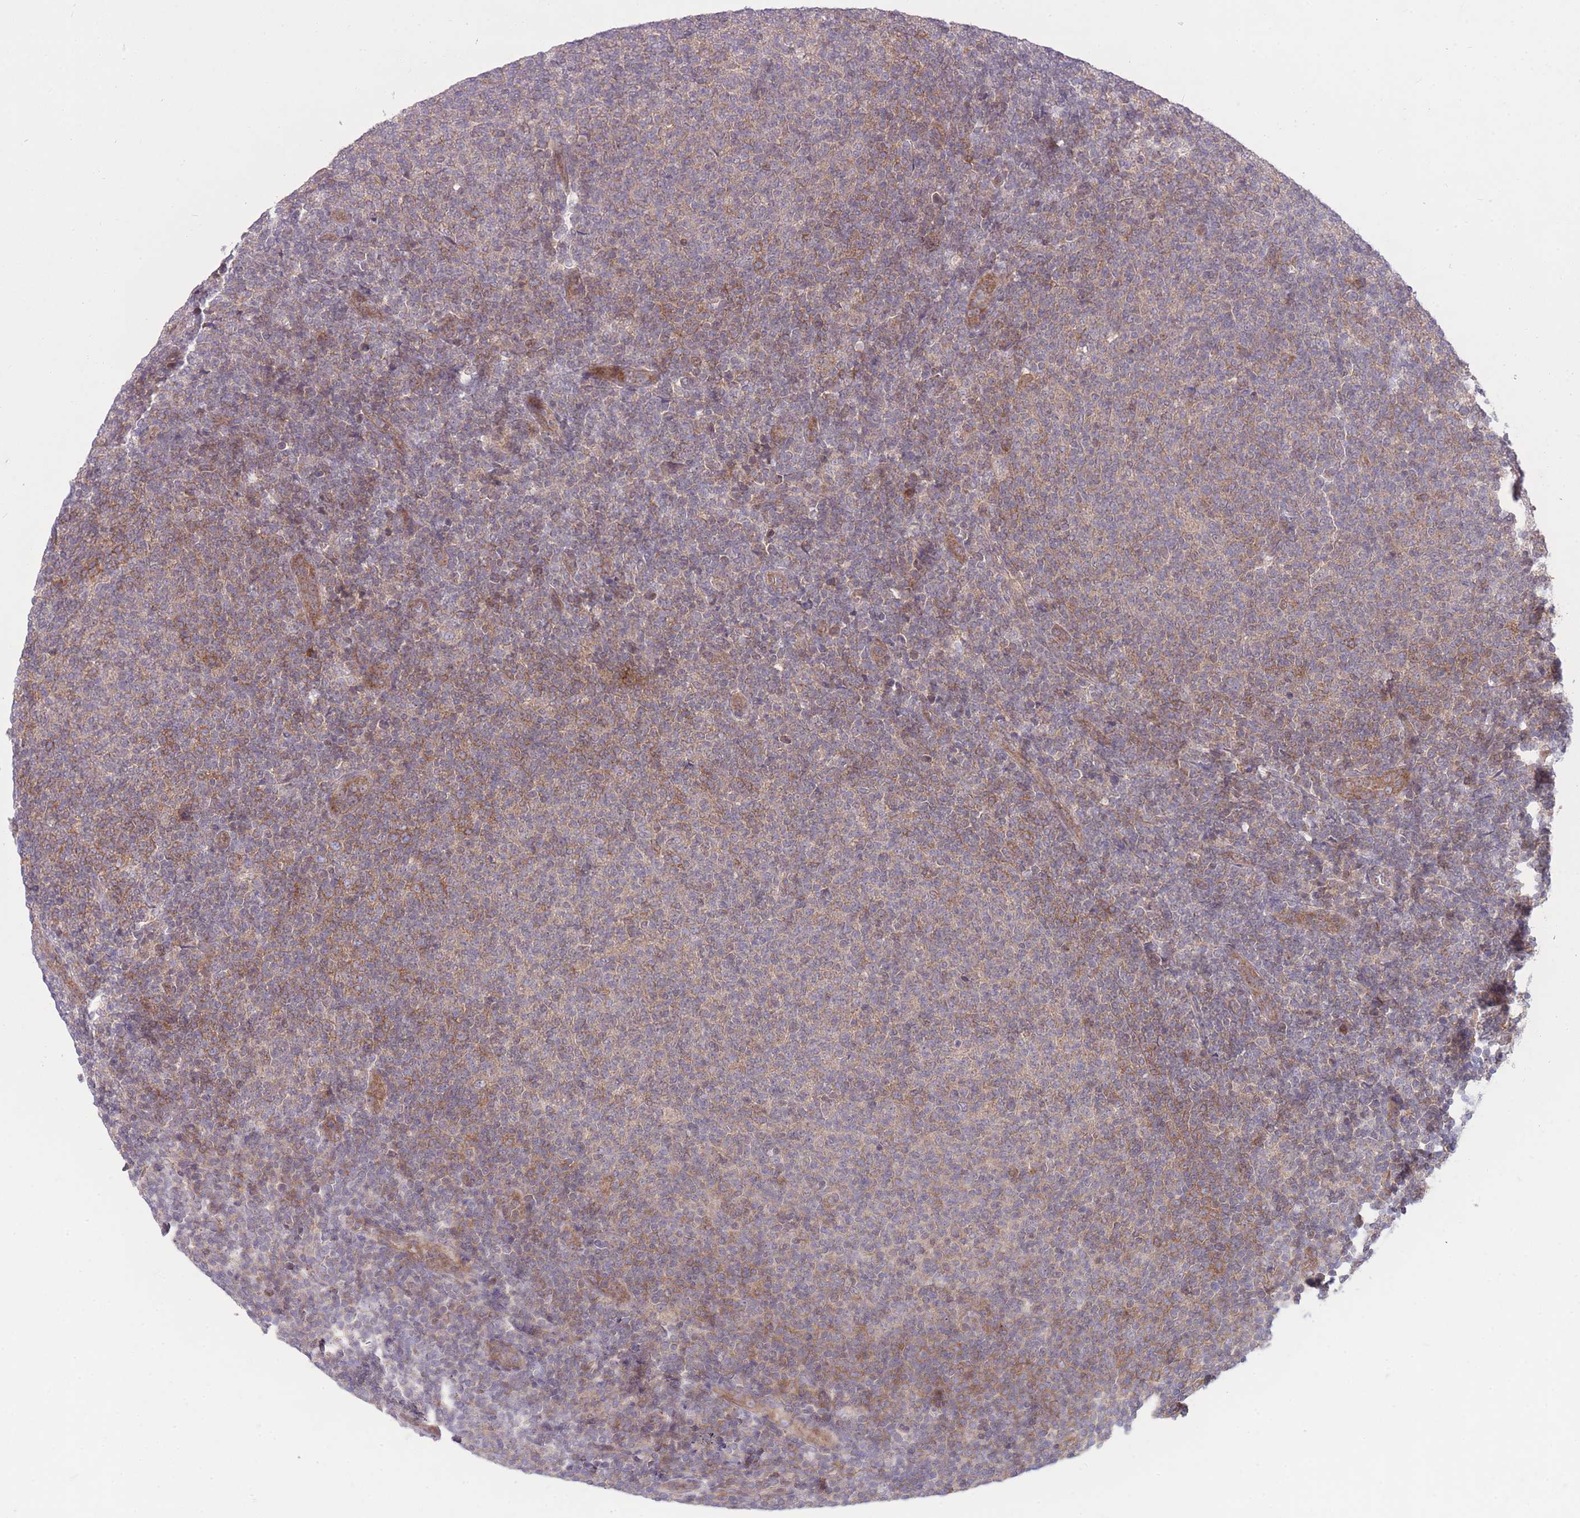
{"staining": {"intensity": "moderate", "quantity": "<25%", "location": "cytoplasmic/membranous"}, "tissue": "lymphoma", "cell_type": "Tumor cells", "image_type": "cancer", "snomed": [{"axis": "morphology", "description": "Malignant lymphoma, non-Hodgkin's type, Low grade"}, {"axis": "topography", "description": "Lymph node"}], "caption": "DAB immunohistochemical staining of human low-grade malignant lymphoma, non-Hodgkin's type displays moderate cytoplasmic/membranous protein staining in about <25% of tumor cells.", "gene": "RIC8A", "patient": {"sex": "male", "age": 66}}